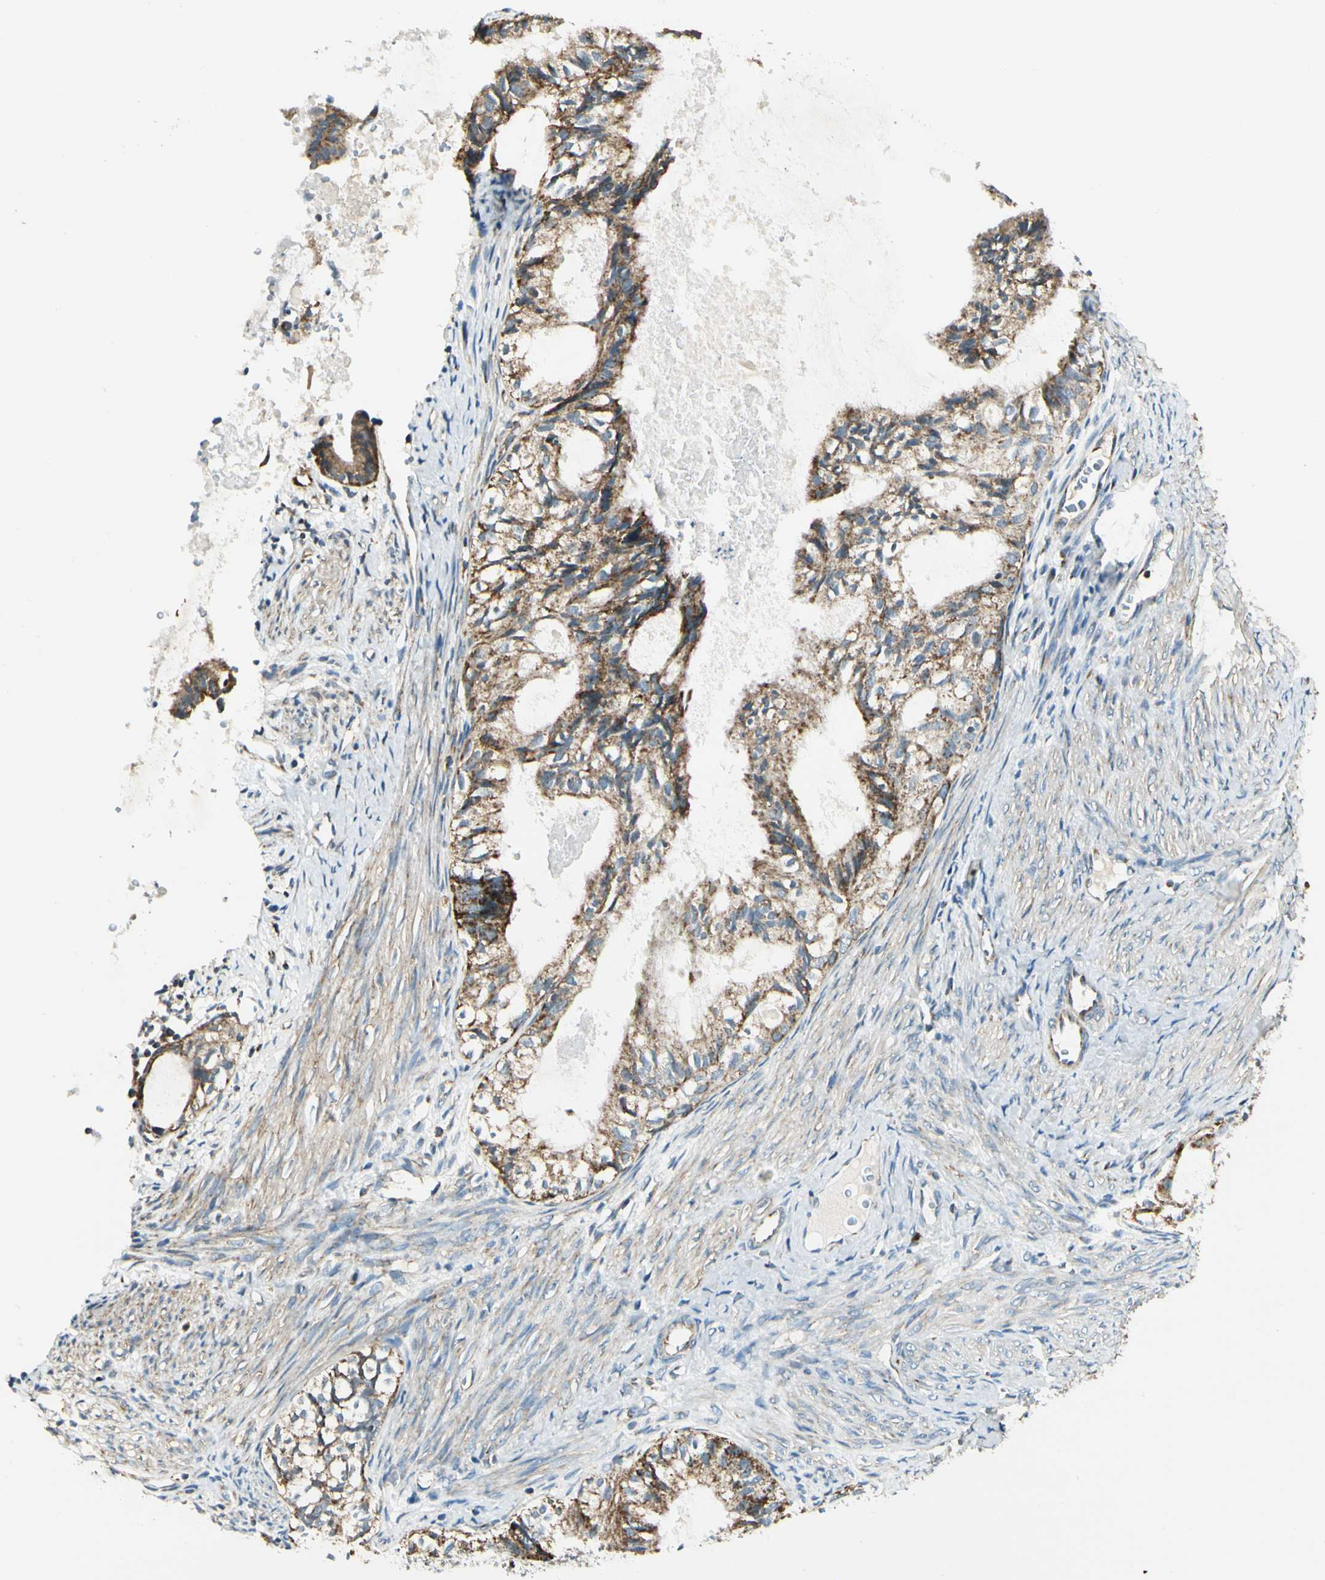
{"staining": {"intensity": "moderate", "quantity": ">75%", "location": "cytoplasmic/membranous"}, "tissue": "cervical cancer", "cell_type": "Tumor cells", "image_type": "cancer", "snomed": [{"axis": "morphology", "description": "Normal tissue, NOS"}, {"axis": "morphology", "description": "Adenocarcinoma, NOS"}, {"axis": "topography", "description": "Cervix"}, {"axis": "topography", "description": "Endometrium"}], "caption": "High-magnification brightfield microscopy of cervical cancer (adenocarcinoma) stained with DAB (3,3'-diaminobenzidine) (brown) and counterstained with hematoxylin (blue). tumor cells exhibit moderate cytoplasmic/membranous positivity is seen in approximately>75% of cells. The protein is stained brown, and the nuclei are stained in blue (DAB IHC with brightfield microscopy, high magnification).", "gene": "EPHB3", "patient": {"sex": "female", "age": 86}}